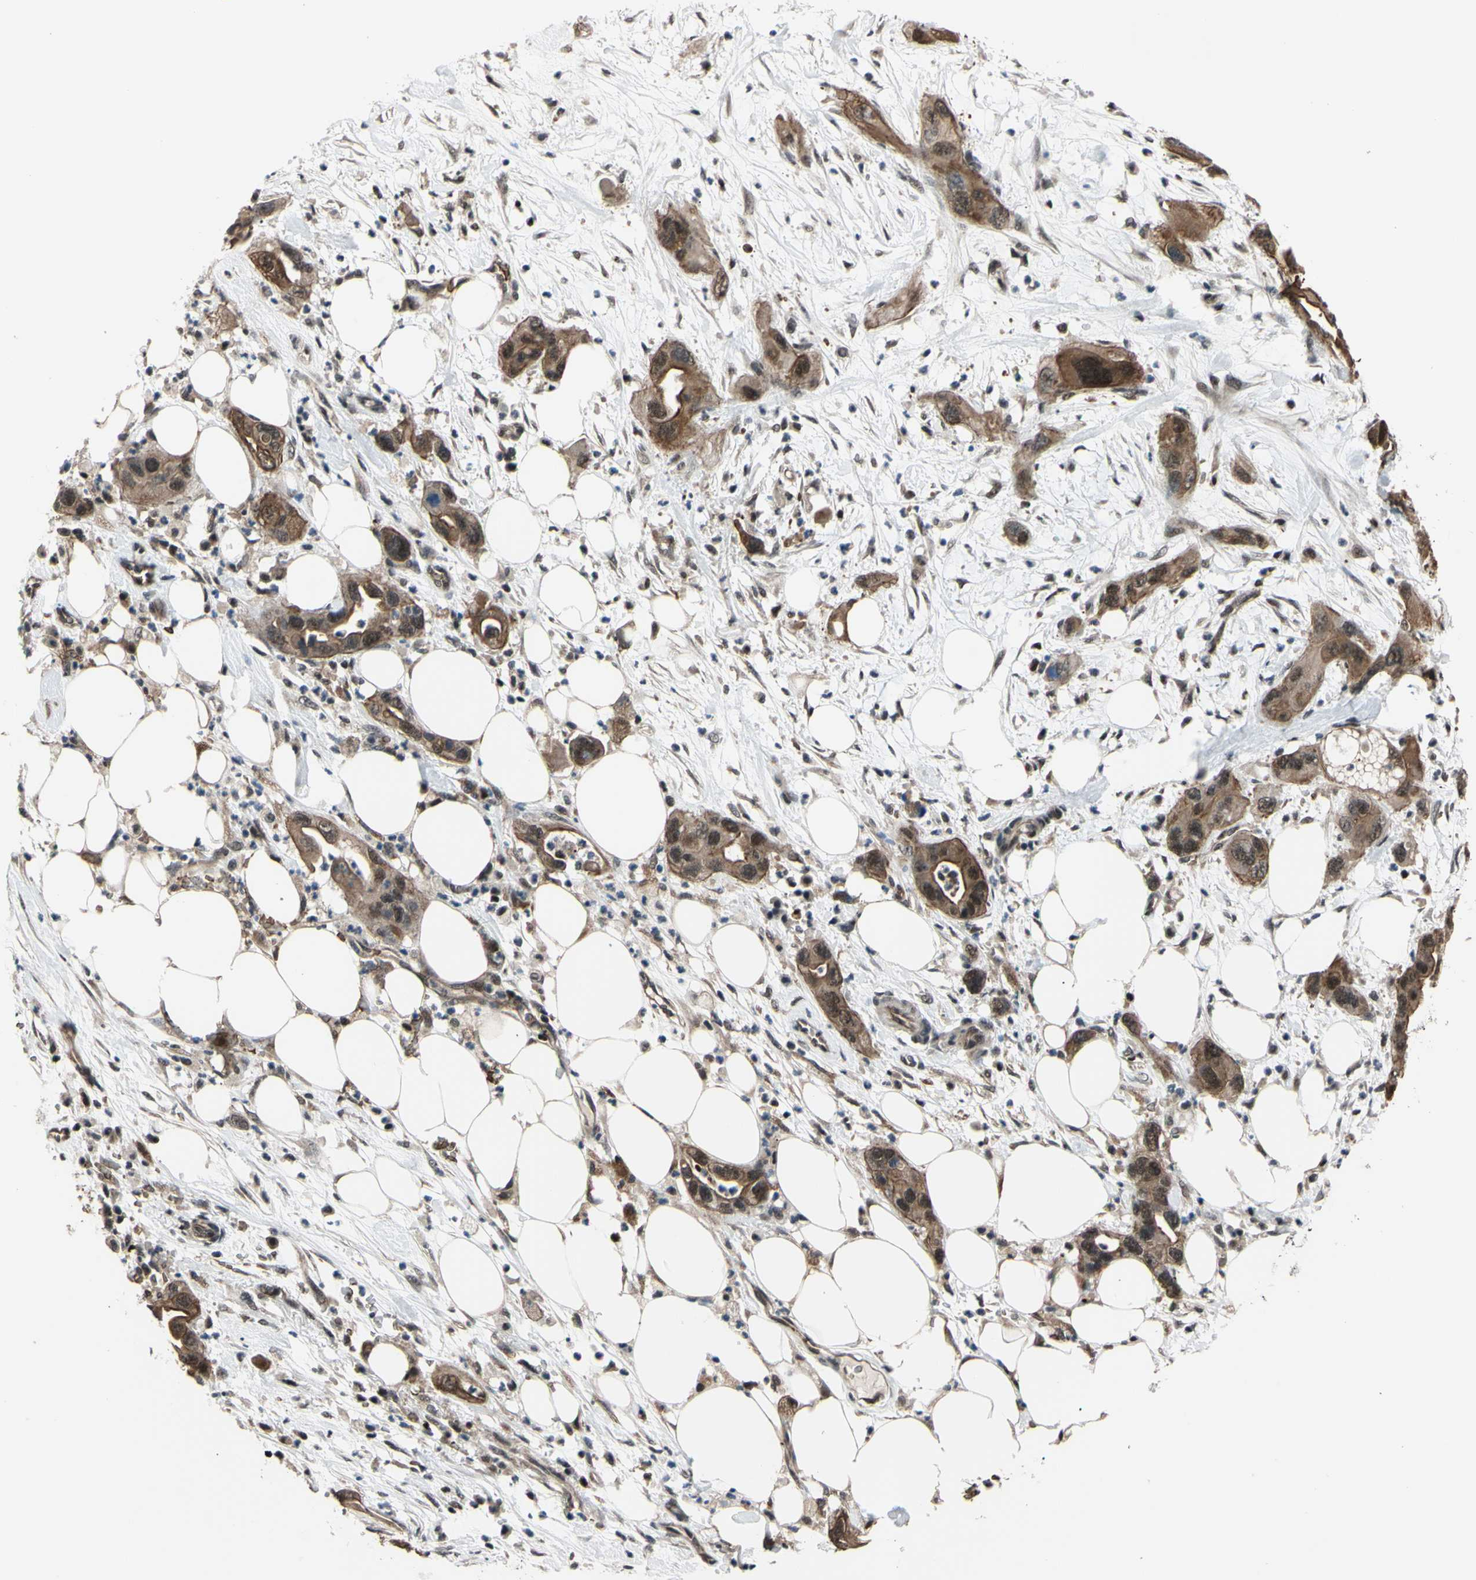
{"staining": {"intensity": "moderate", "quantity": ">75%", "location": "cytoplasmic/membranous,nuclear"}, "tissue": "pancreatic cancer", "cell_type": "Tumor cells", "image_type": "cancer", "snomed": [{"axis": "morphology", "description": "Adenocarcinoma, NOS"}, {"axis": "topography", "description": "Pancreas"}], "caption": "Immunohistochemistry (IHC) micrograph of neoplastic tissue: pancreatic cancer stained using immunohistochemistry demonstrates medium levels of moderate protein expression localized specifically in the cytoplasmic/membranous and nuclear of tumor cells, appearing as a cytoplasmic/membranous and nuclear brown color.", "gene": "THAP12", "patient": {"sex": "female", "age": 71}}